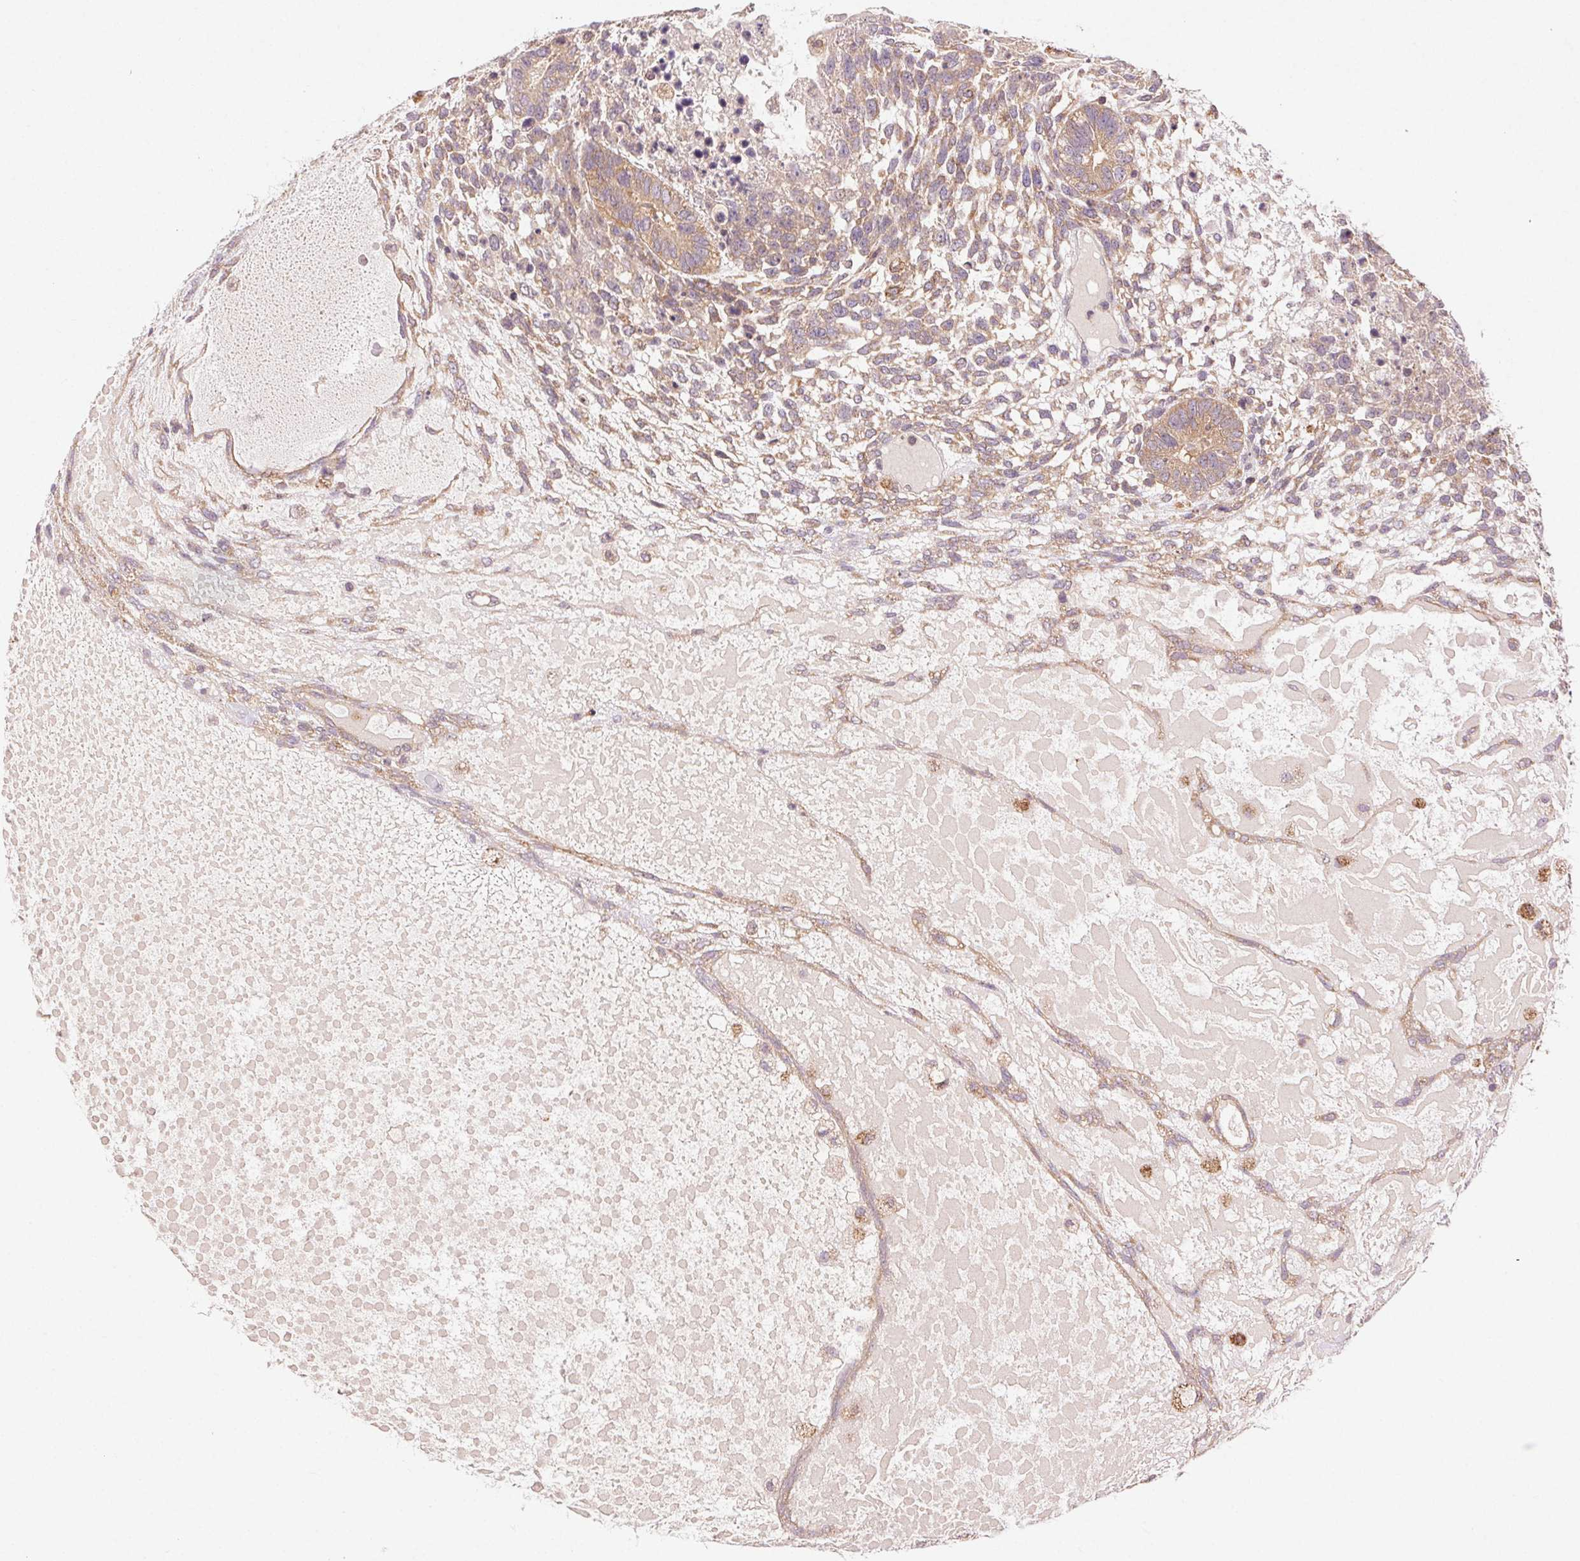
{"staining": {"intensity": "weak", "quantity": ">75%", "location": "cytoplasmic/membranous"}, "tissue": "testis cancer", "cell_type": "Tumor cells", "image_type": "cancer", "snomed": [{"axis": "morphology", "description": "Carcinoma, Embryonal, NOS"}, {"axis": "topography", "description": "Testis"}], "caption": "A brown stain highlights weak cytoplasmic/membranous expression of a protein in testis embryonal carcinoma tumor cells. Immunohistochemistry (ihc) stains the protein in brown and the nuclei are stained blue.", "gene": "FNBP1L", "patient": {"sex": "male", "age": 23}}